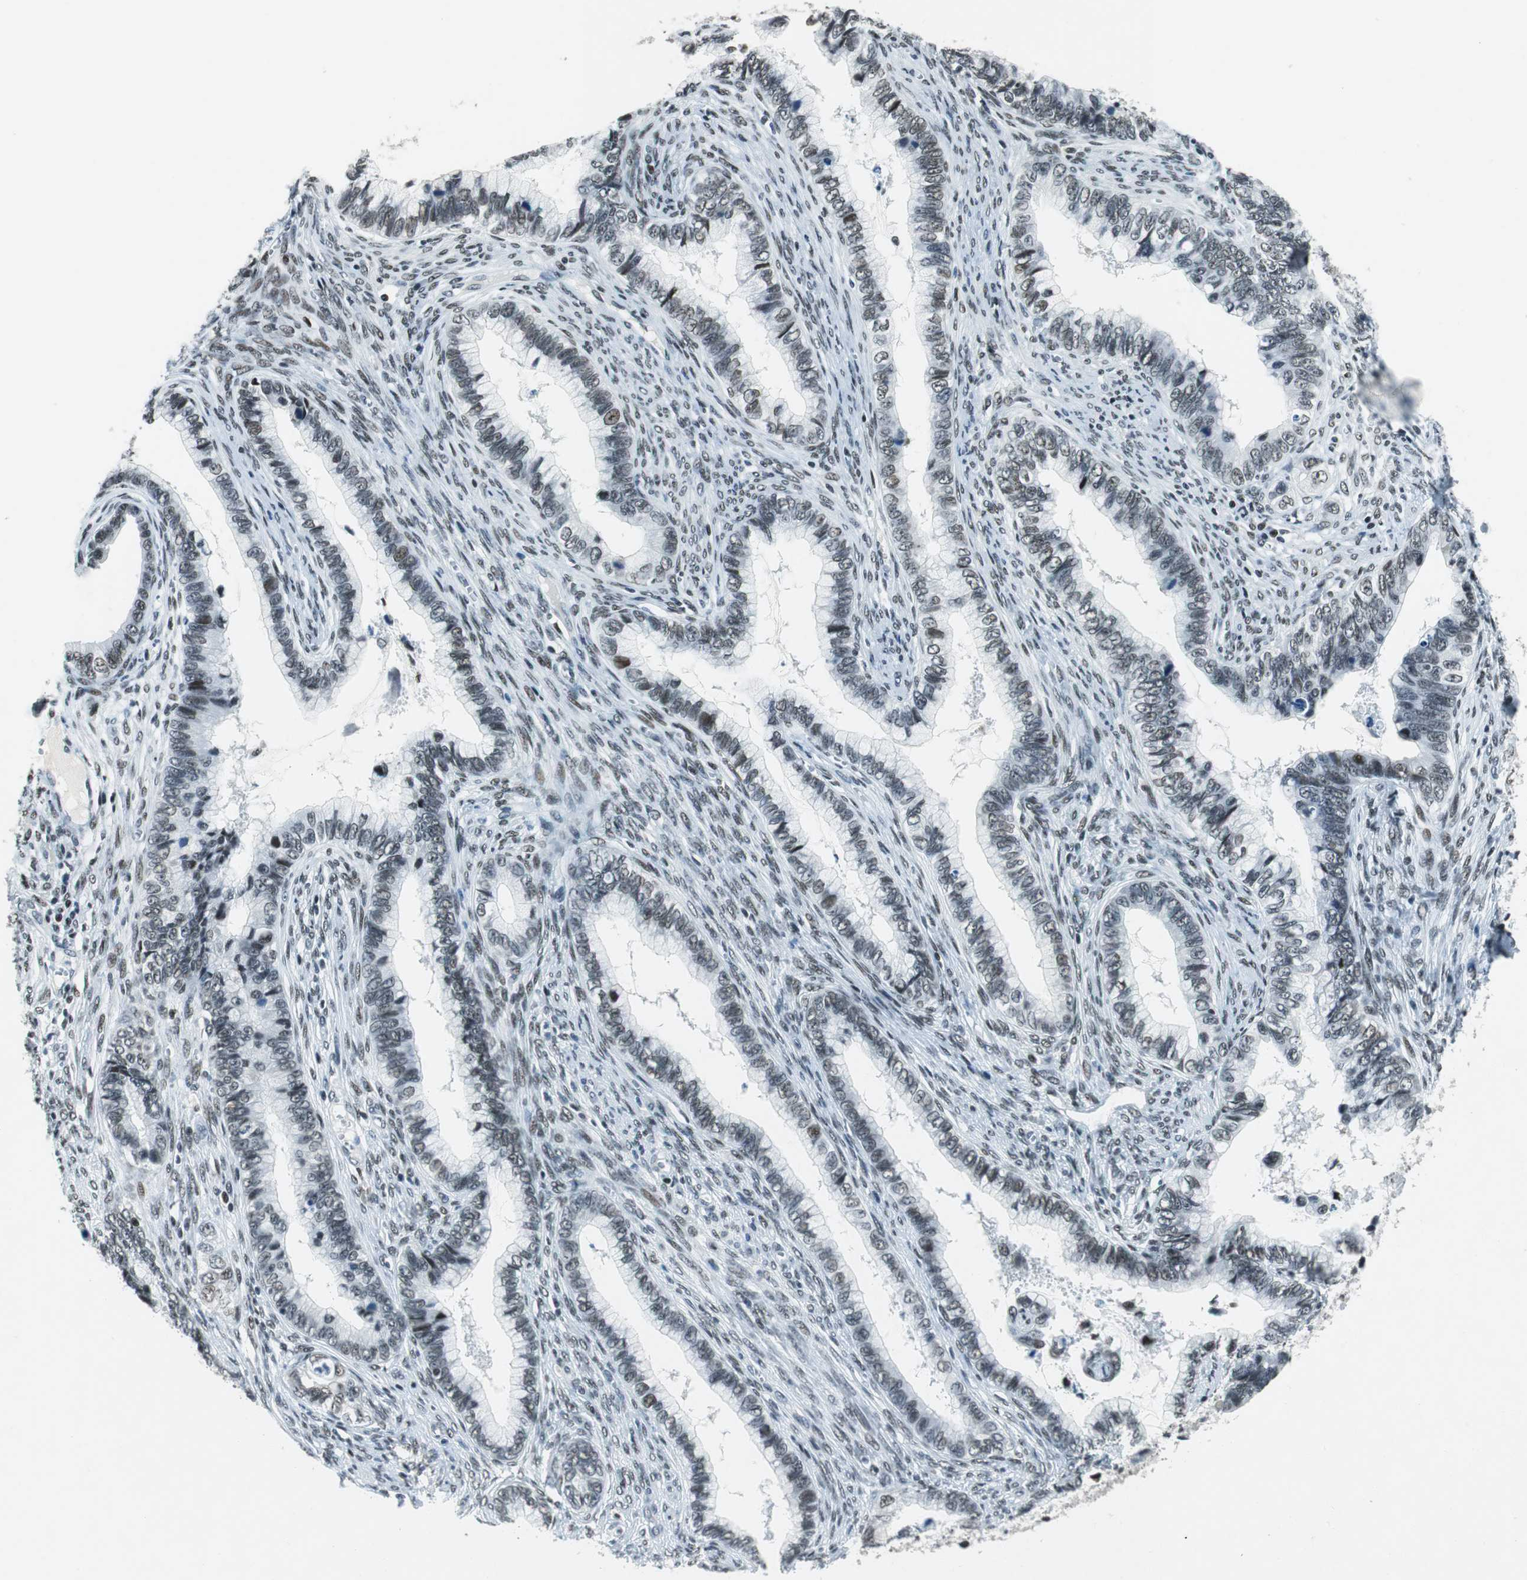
{"staining": {"intensity": "weak", "quantity": "<25%", "location": "nuclear"}, "tissue": "cervical cancer", "cell_type": "Tumor cells", "image_type": "cancer", "snomed": [{"axis": "morphology", "description": "Adenocarcinoma, NOS"}, {"axis": "topography", "description": "Cervix"}], "caption": "High magnification brightfield microscopy of cervical cancer (adenocarcinoma) stained with DAB (3,3'-diaminobenzidine) (brown) and counterstained with hematoxylin (blue): tumor cells show no significant expression. (DAB (3,3'-diaminobenzidine) IHC, high magnification).", "gene": "HDAC3", "patient": {"sex": "female", "age": 44}}